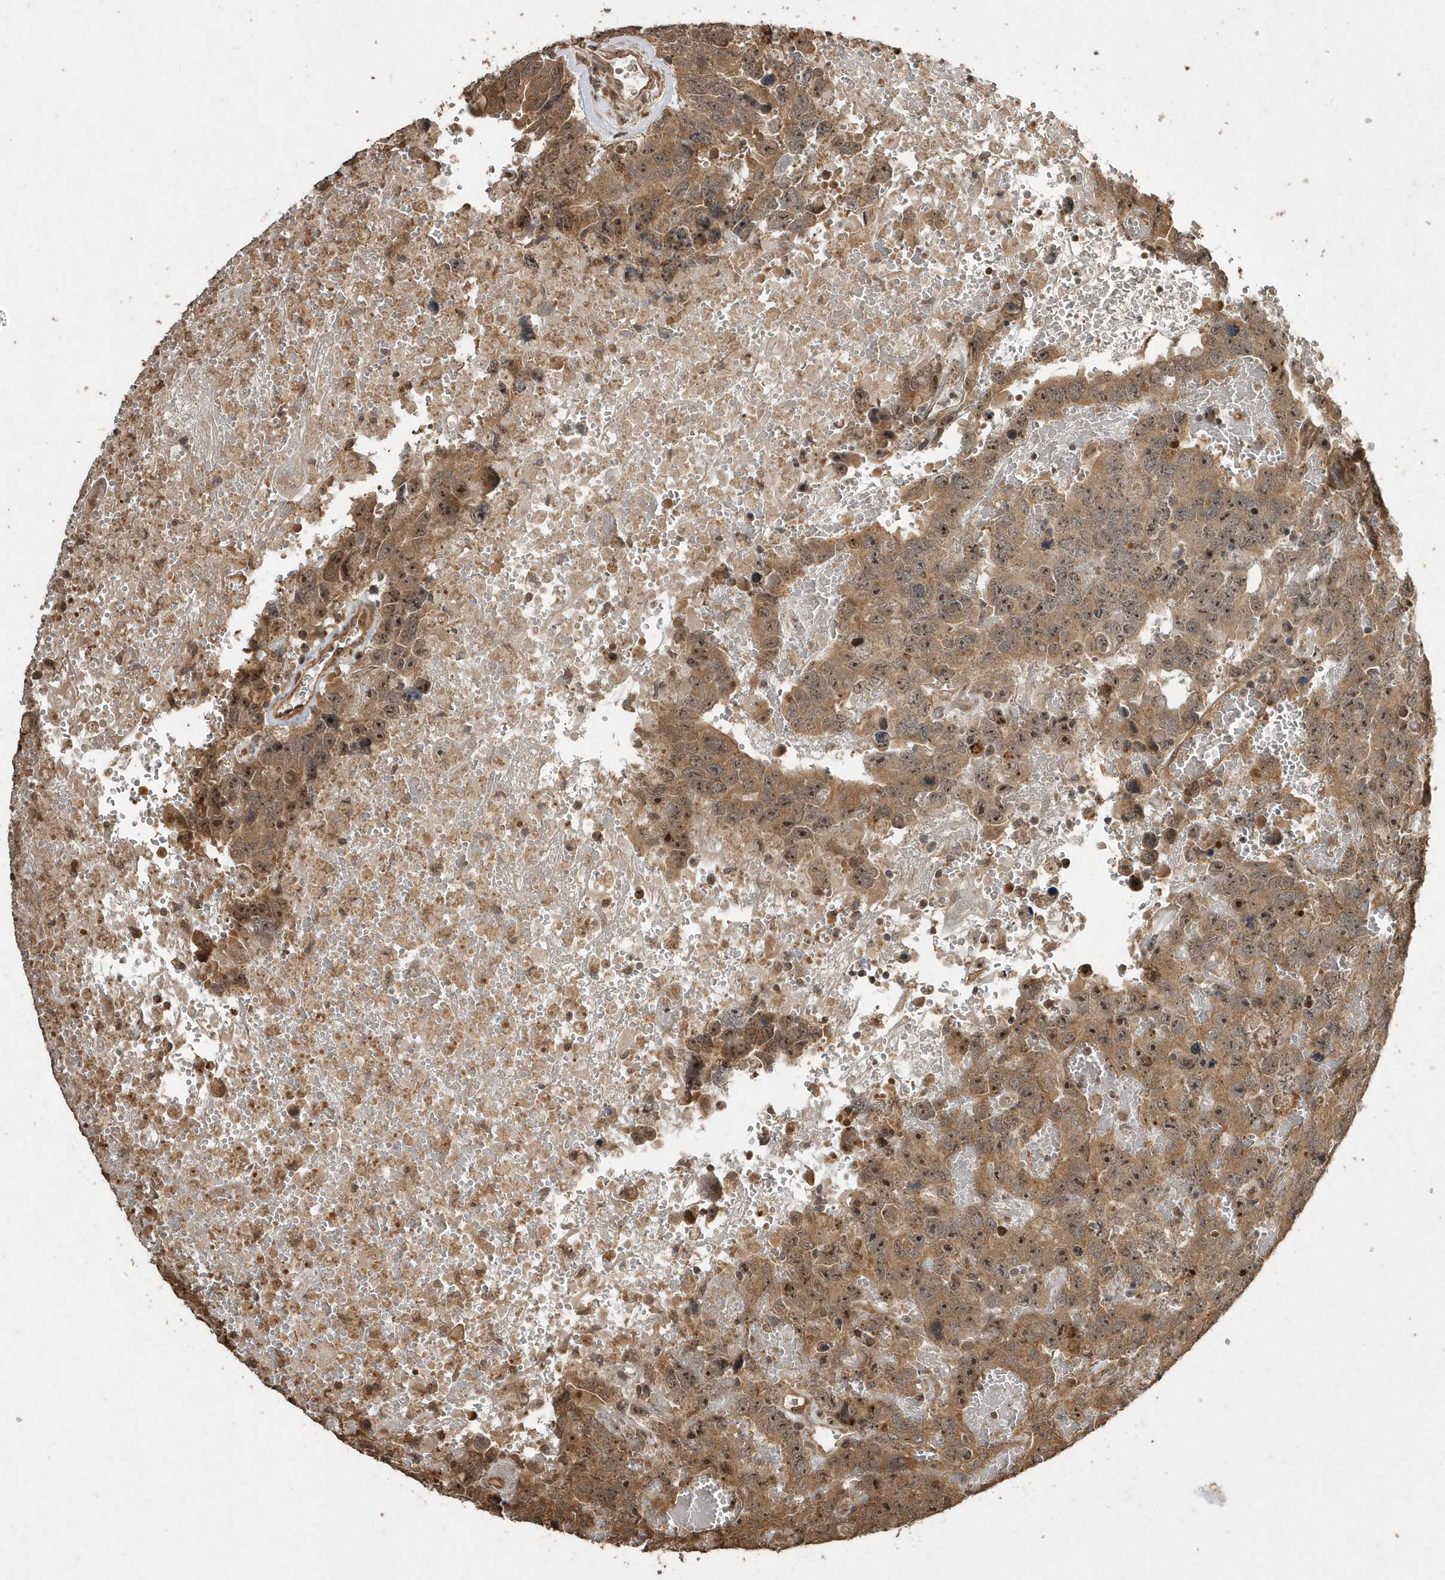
{"staining": {"intensity": "moderate", "quantity": ">75%", "location": "cytoplasmic/membranous,nuclear"}, "tissue": "testis cancer", "cell_type": "Tumor cells", "image_type": "cancer", "snomed": [{"axis": "morphology", "description": "Carcinoma, Embryonal, NOS"}, {"axis": "topography", "description": "Testis"}], "caption": "A high-resolution histopathology image shows immunohistochemistry (IHC) staining of testis cancer (embryonal carcinoma), which displays moderate cytoplasmic/membranous and nuclear expression in about >75% of tumor cells.", "gene": "WASHC5", "patient": {"sex": "male", "age": 45}}